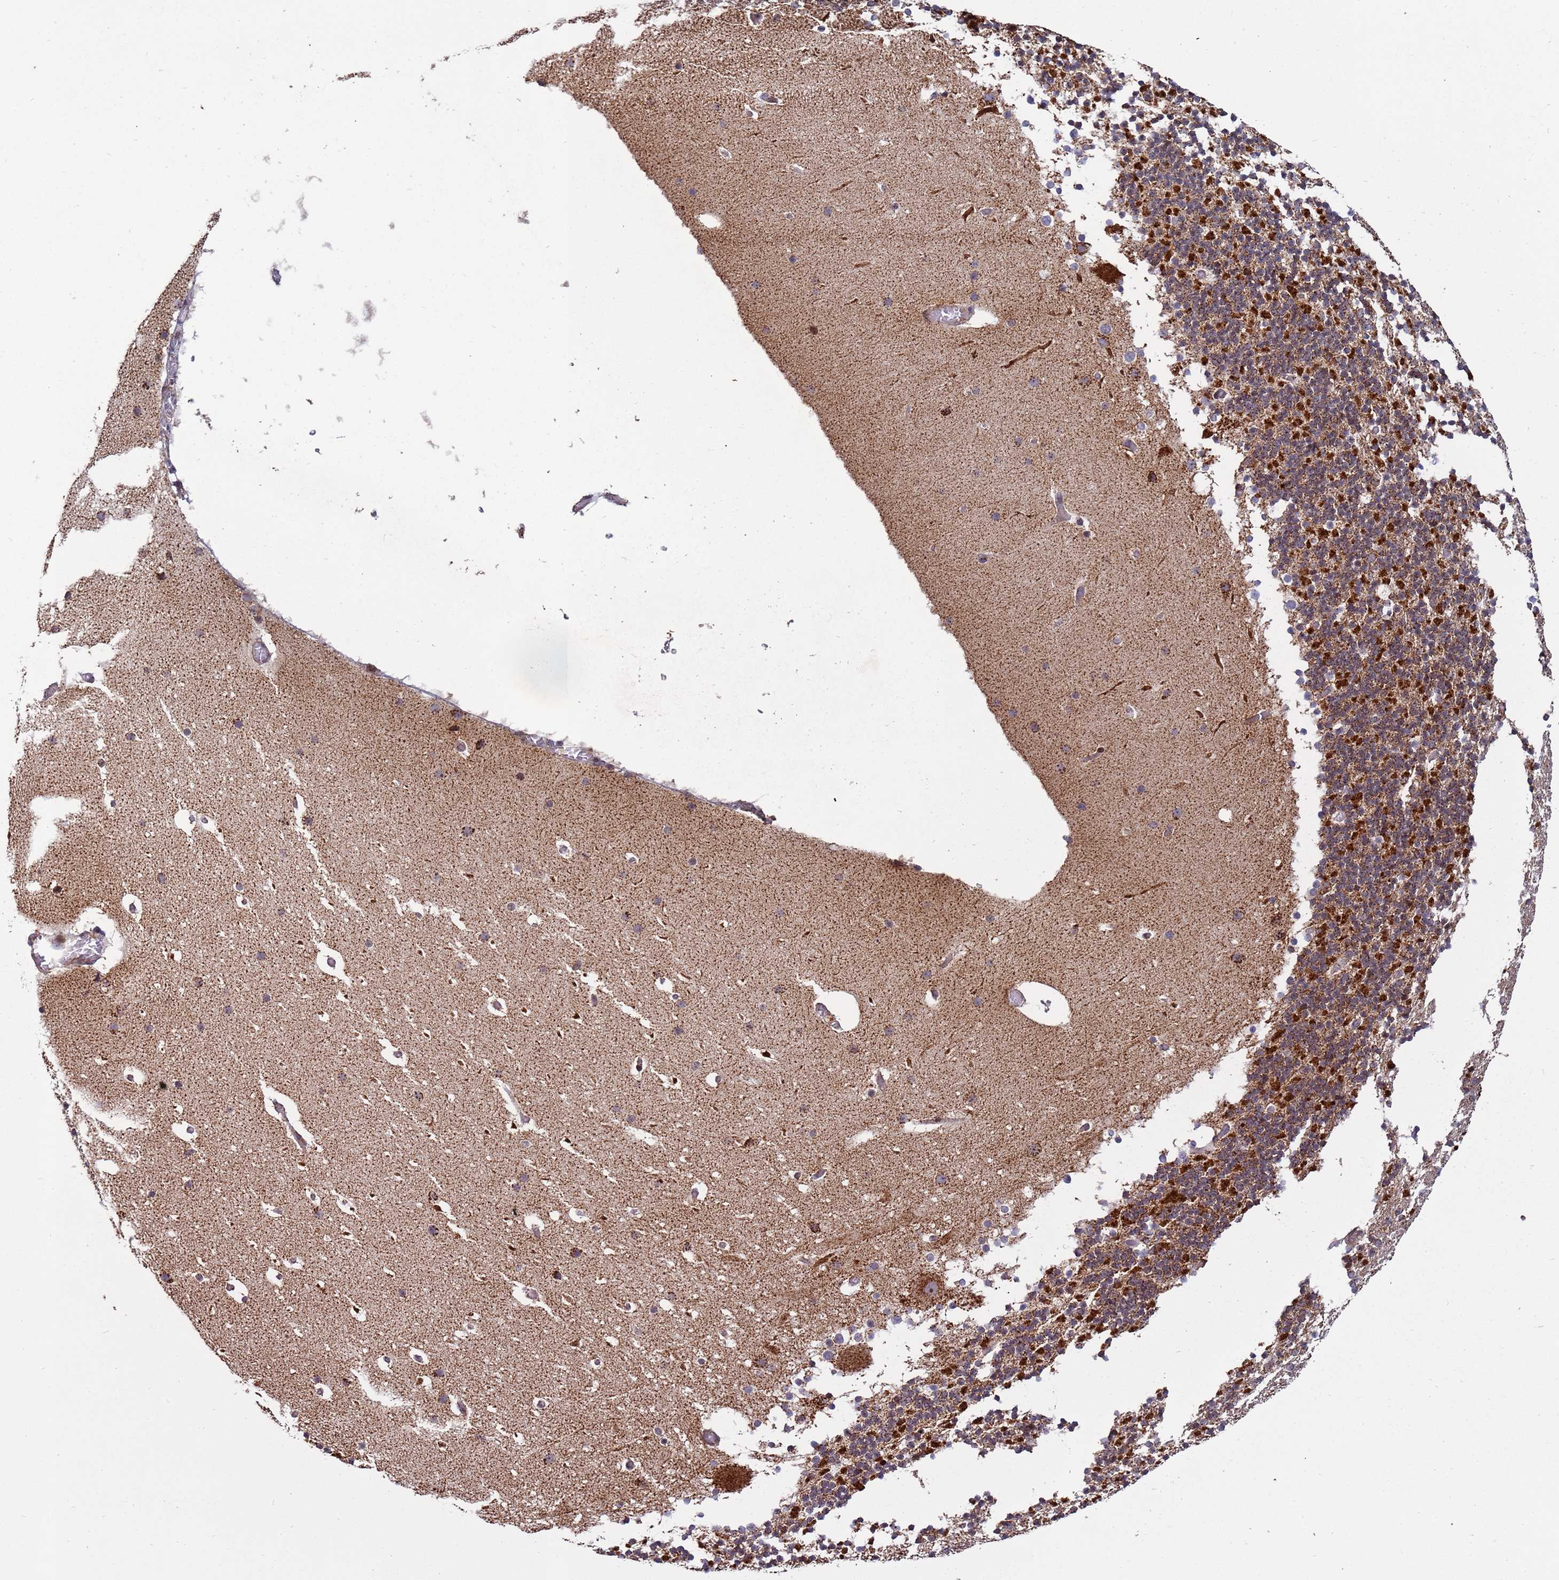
{"staining": {"intensity": "strong", "quantity": "25%-75%", "location": "cytoplasmic/membranous"}, "tissue": "cerebellum", "cell_type": "Cells in granular layer", "image_type": "normal", "snomed": [{"axis": "morphology", "description": "Normal tissue, NOS"}, {"axis": "topography", "description": "Cerebellum"}], "caption": "A brown stain labels strong cytoplasmic/membranous positivity of a protein in cells in granular layer of benign human cerebellum. (Brightfield microscopy of DAB IHC at high magnification).", "gene": "RCOR2", "patient": {"sex": "male", "age": 57}}